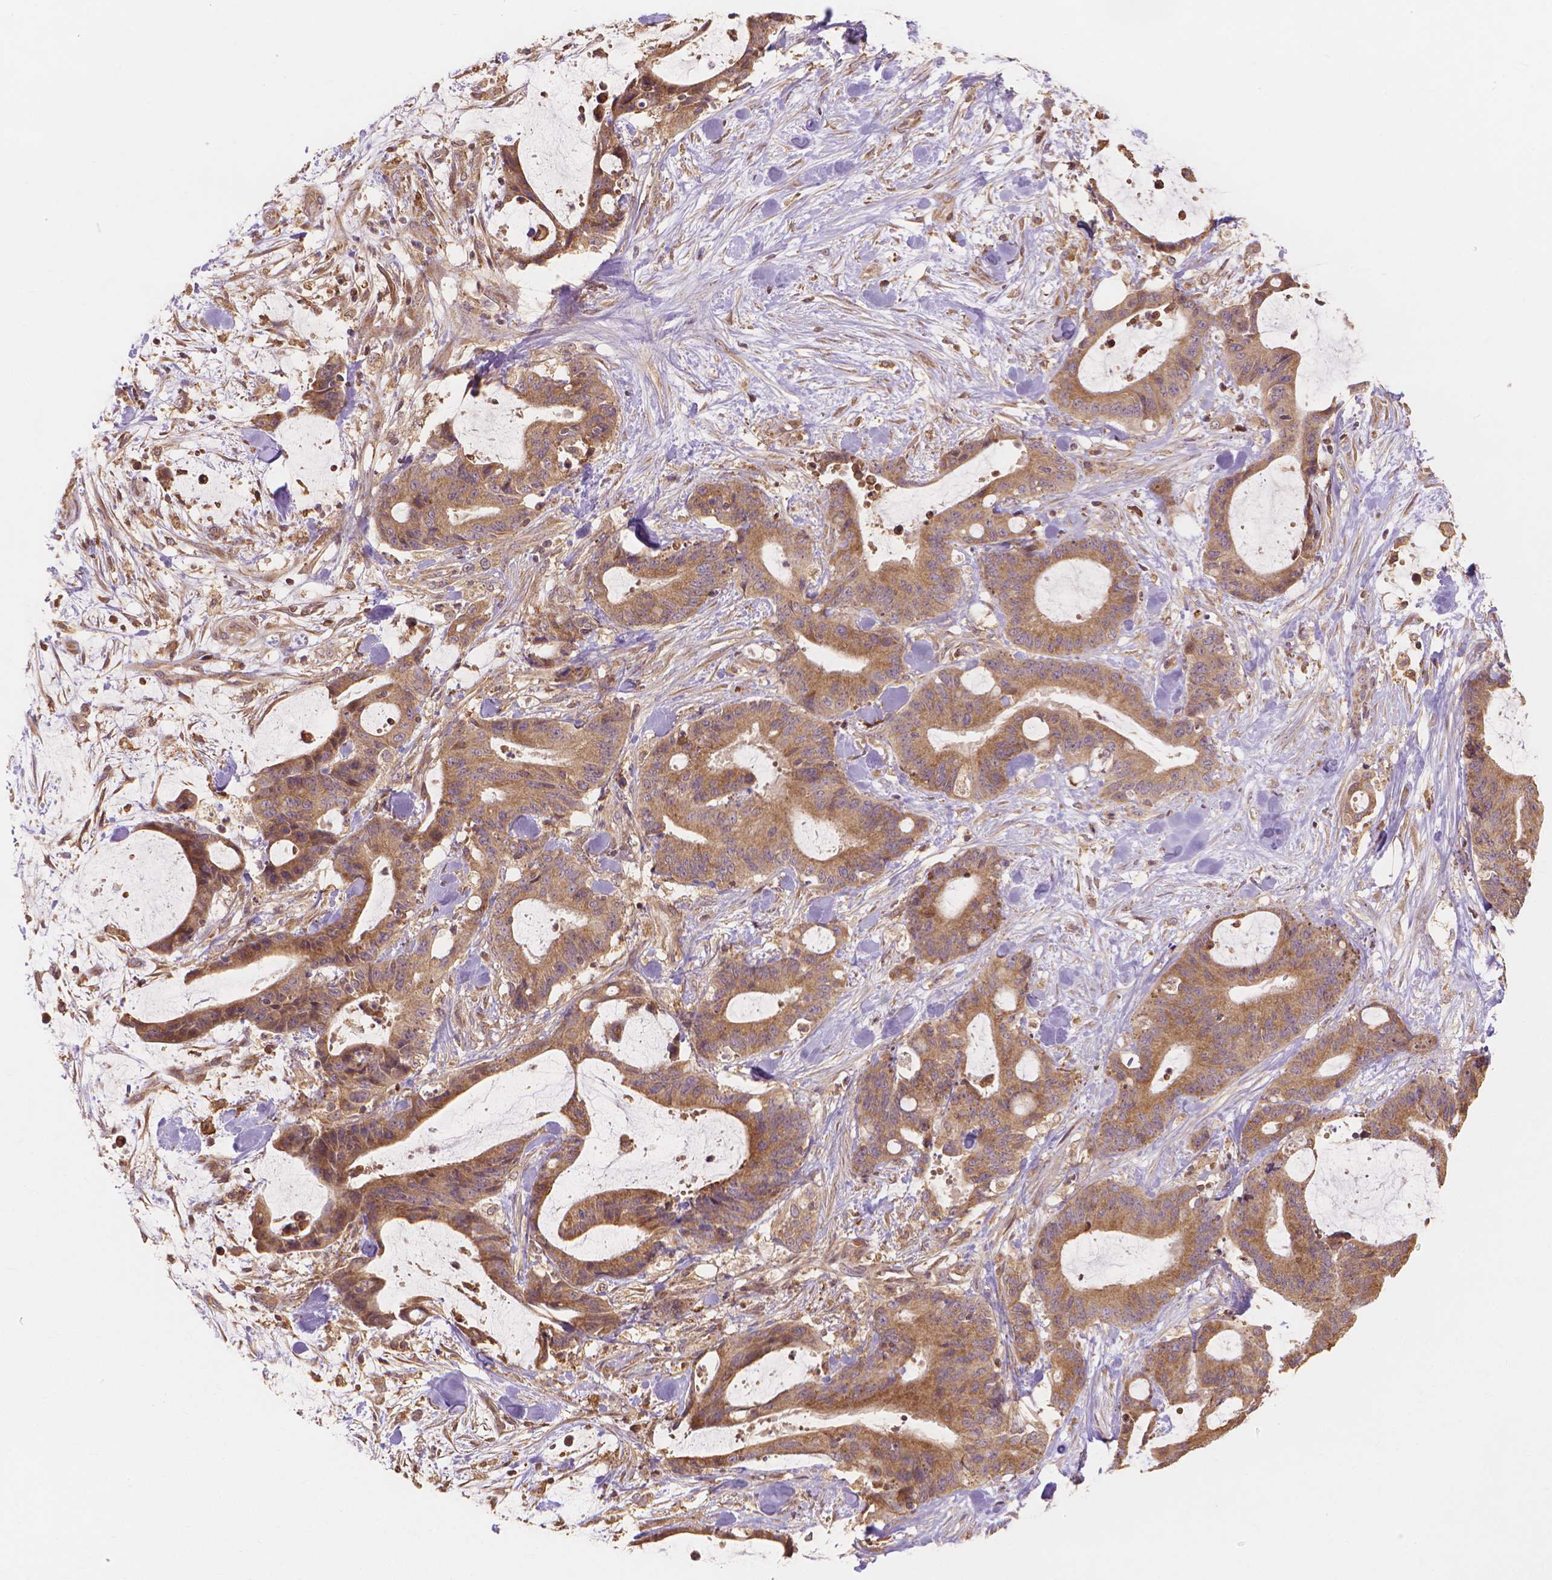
{"staining": {"intensity": "moderate", "quantity": ">75%", "location": "cytoplasmic/membranous"}, "tissue": "liver cancer", "cell_type": "Tumor cells", "image_type": "cancer", "snomed": [{"axis": "morphology", "description": "Cholangiocarcinoma"}, {"axis": "topography", "description": "Liver"}], "caption": "Protein expression analysis of cholangiocarcinoma (liver) exhibits moderate cytoplasmic/membranous staining in approximately >75% of tumor cells.", "gene": "TAB2", "patient": {"sex": "female", "age": 73}}